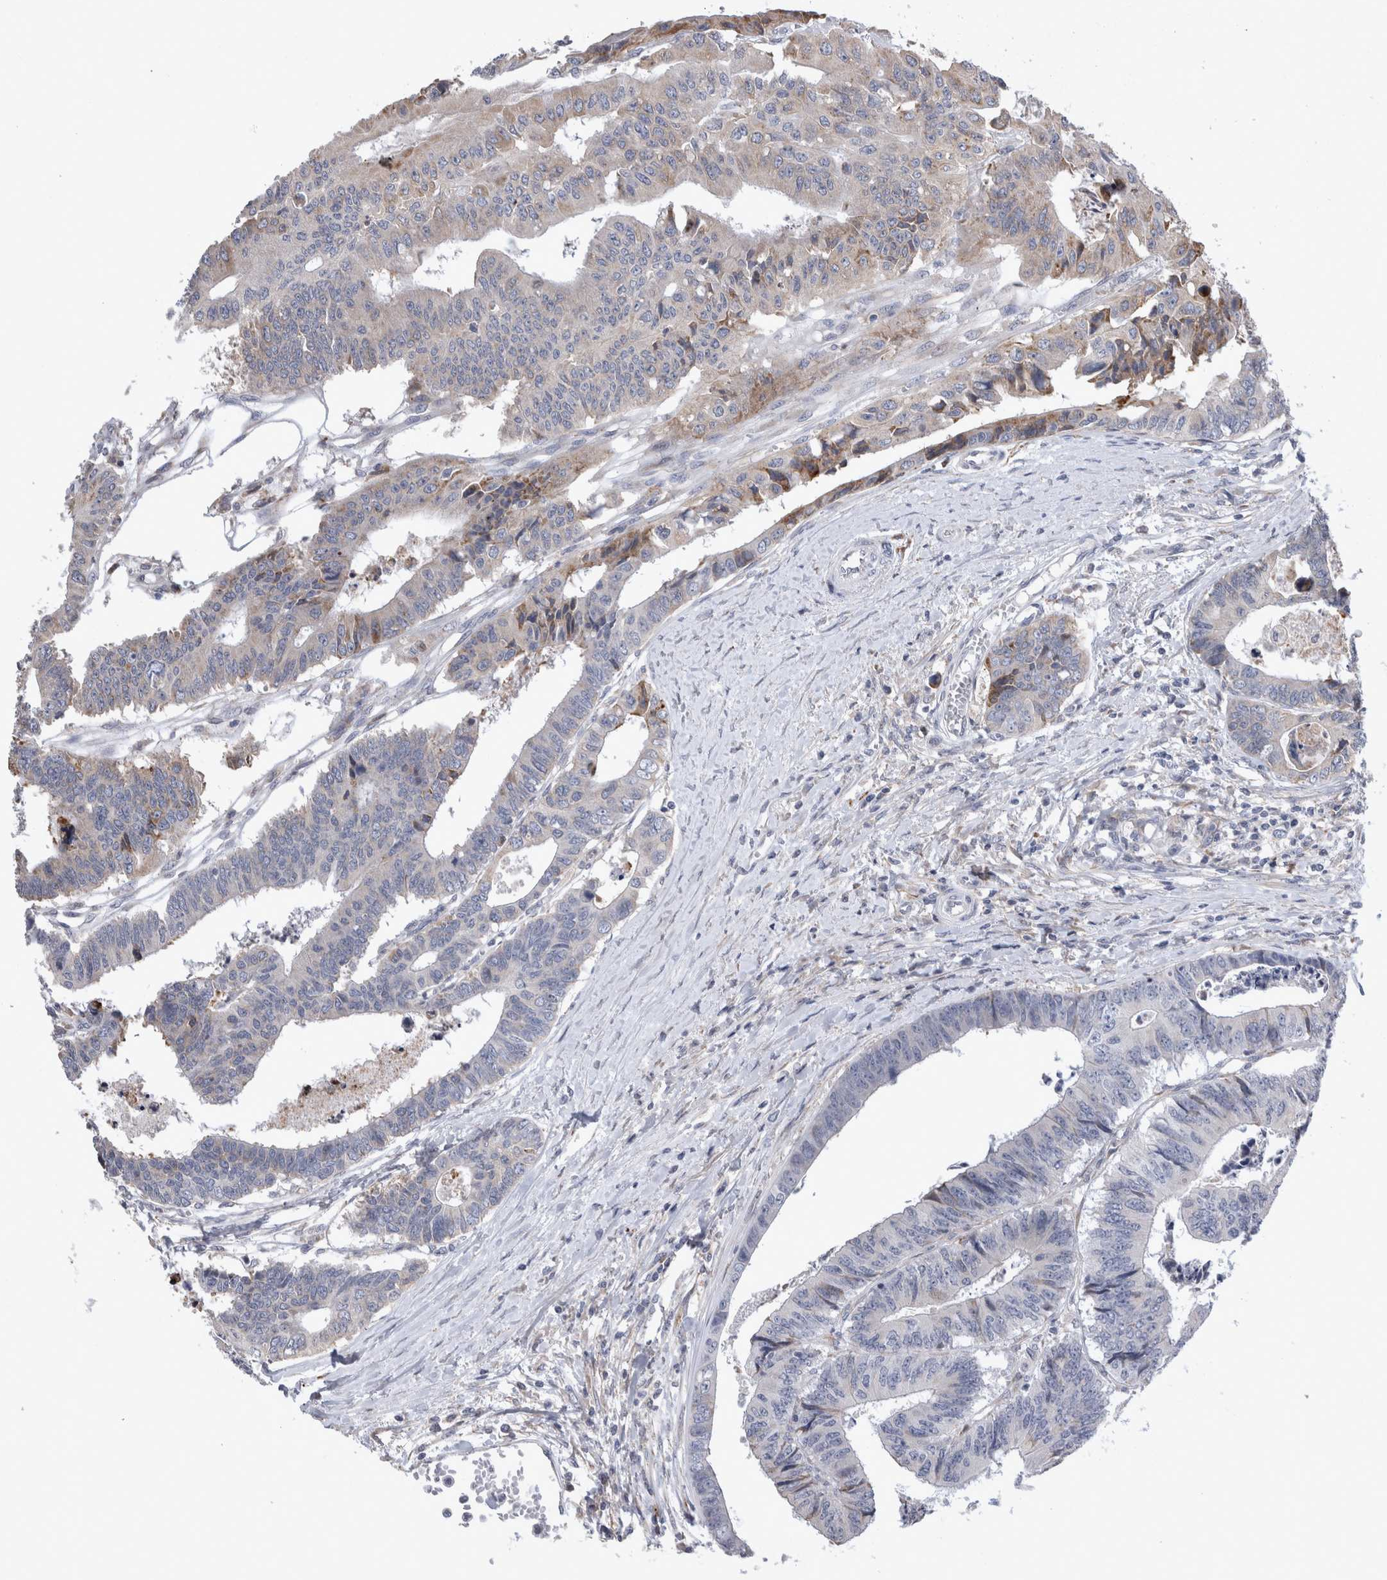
{"staining": {"intensity": "weak", "quantity": "<25%", "location": "cytoplasmic/membranous"}, "tissue": "colorectal cancer", "cell_type": "Tumor cells", "image_type": "cancer", "snomed": [{"axis": "morphology", "description": "Adenocarcinoma, NOS"}, {"axis": "topography", "description": "Rectum"}], "caption": "The IHC micrograph has no significant positivity in tumor cells of adenocarcinoma (colorectal) tissue.", "gene": "TRMT9B", "patient": {"sex": "male", "age": 84}}